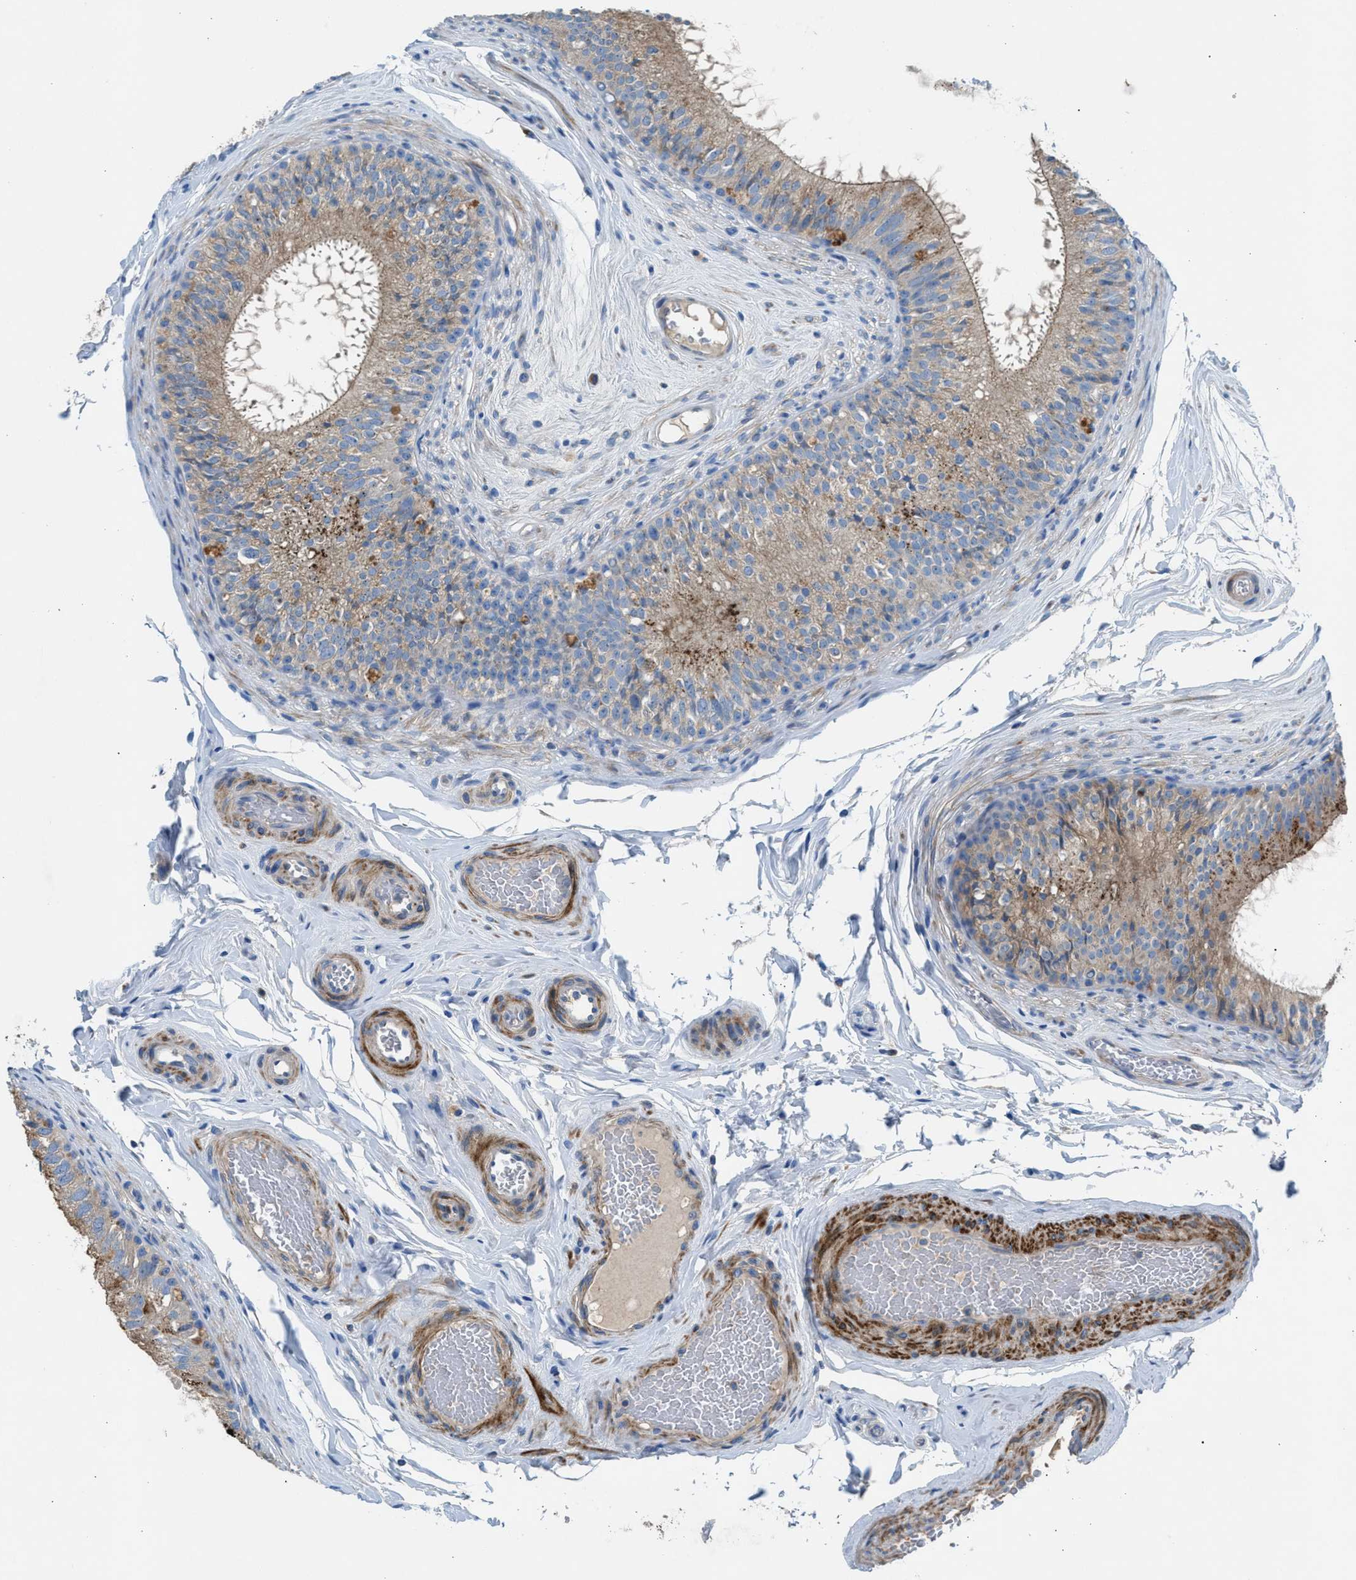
{"staining": {"intensity": "weak", "quantity": ">75%", "location": "cytoplasmic/membranous"}, "tissue": "epididymis", "cell_type": "Glandular cells", "image_type": "normal", "snomed": [{"axis": "morphology", "description": "Normal tissue, NOS"}, {"axis": "topography", "description": "Testis"}, {"axis": "topography", "description": "Epididymis"}], "caption": "DAB (3,3'-diaminobenzidine) immunohistochemical staining of normal human epididymis displays weak cytoplasmic/membranous protein positivity in approximately >75% of glandular cells.", "gene": "AOAH", "patient": {"sex": "male", "age": 36}}